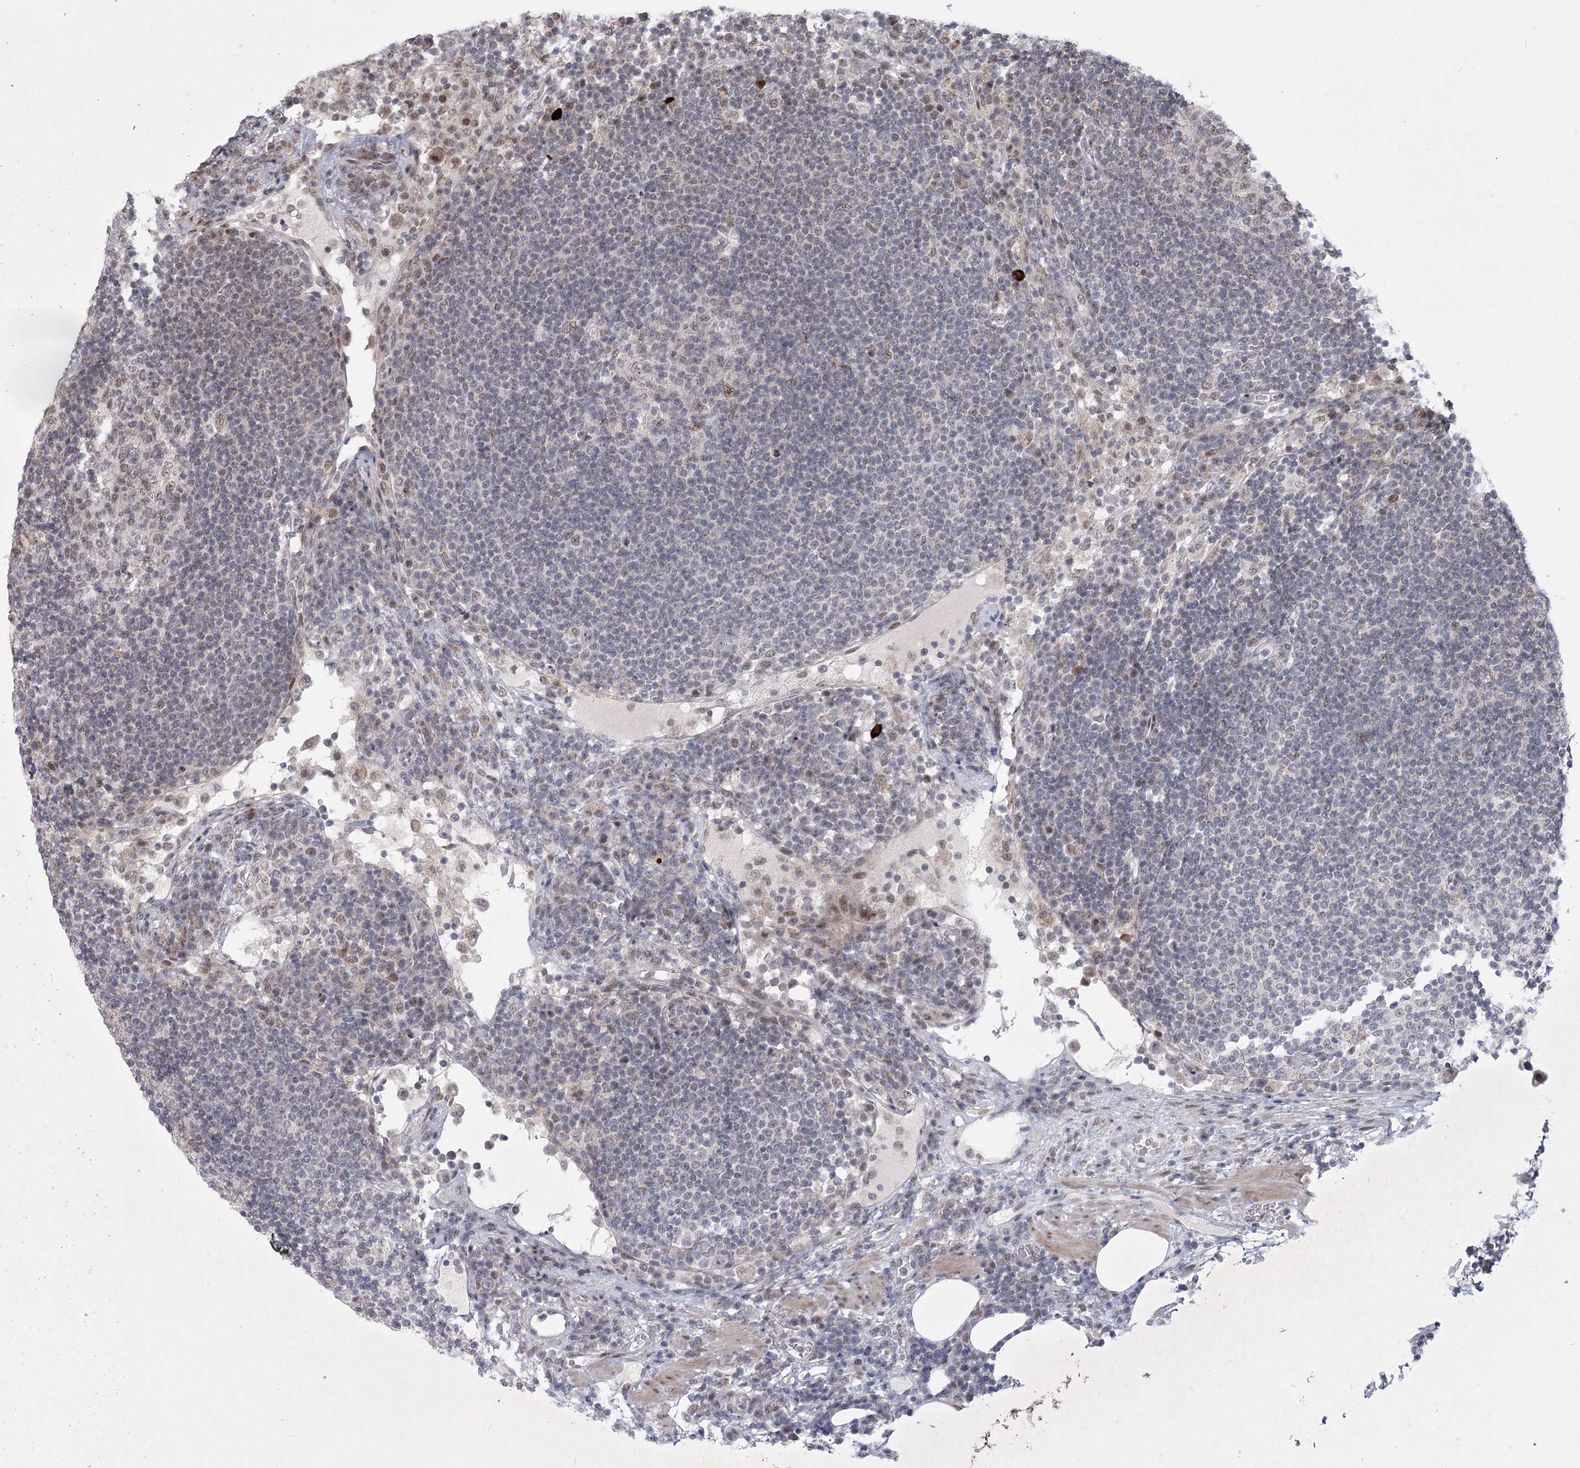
{"staining": {"intensity": "weak", "quantity": "<25%", "location": "nuclear"}, "tissue": "lymph node", "cell_type": "Germinal center cells", "image_type": "normal", "snomed": [{"axis": "morphology", "description": "Normal tissue, NOS"}, {"axis": "topography", "description": "Lymph node"}], "caption": "Immunohistochemistry (IHC) of normal lymph node reveals no positivity in germinal center cells. (DAB (3,3'-diaminobenzidine) IHC with hematoxylin counter stain).", "gene": "CIB4", "patient": {"sex": "female", "age": 53}}